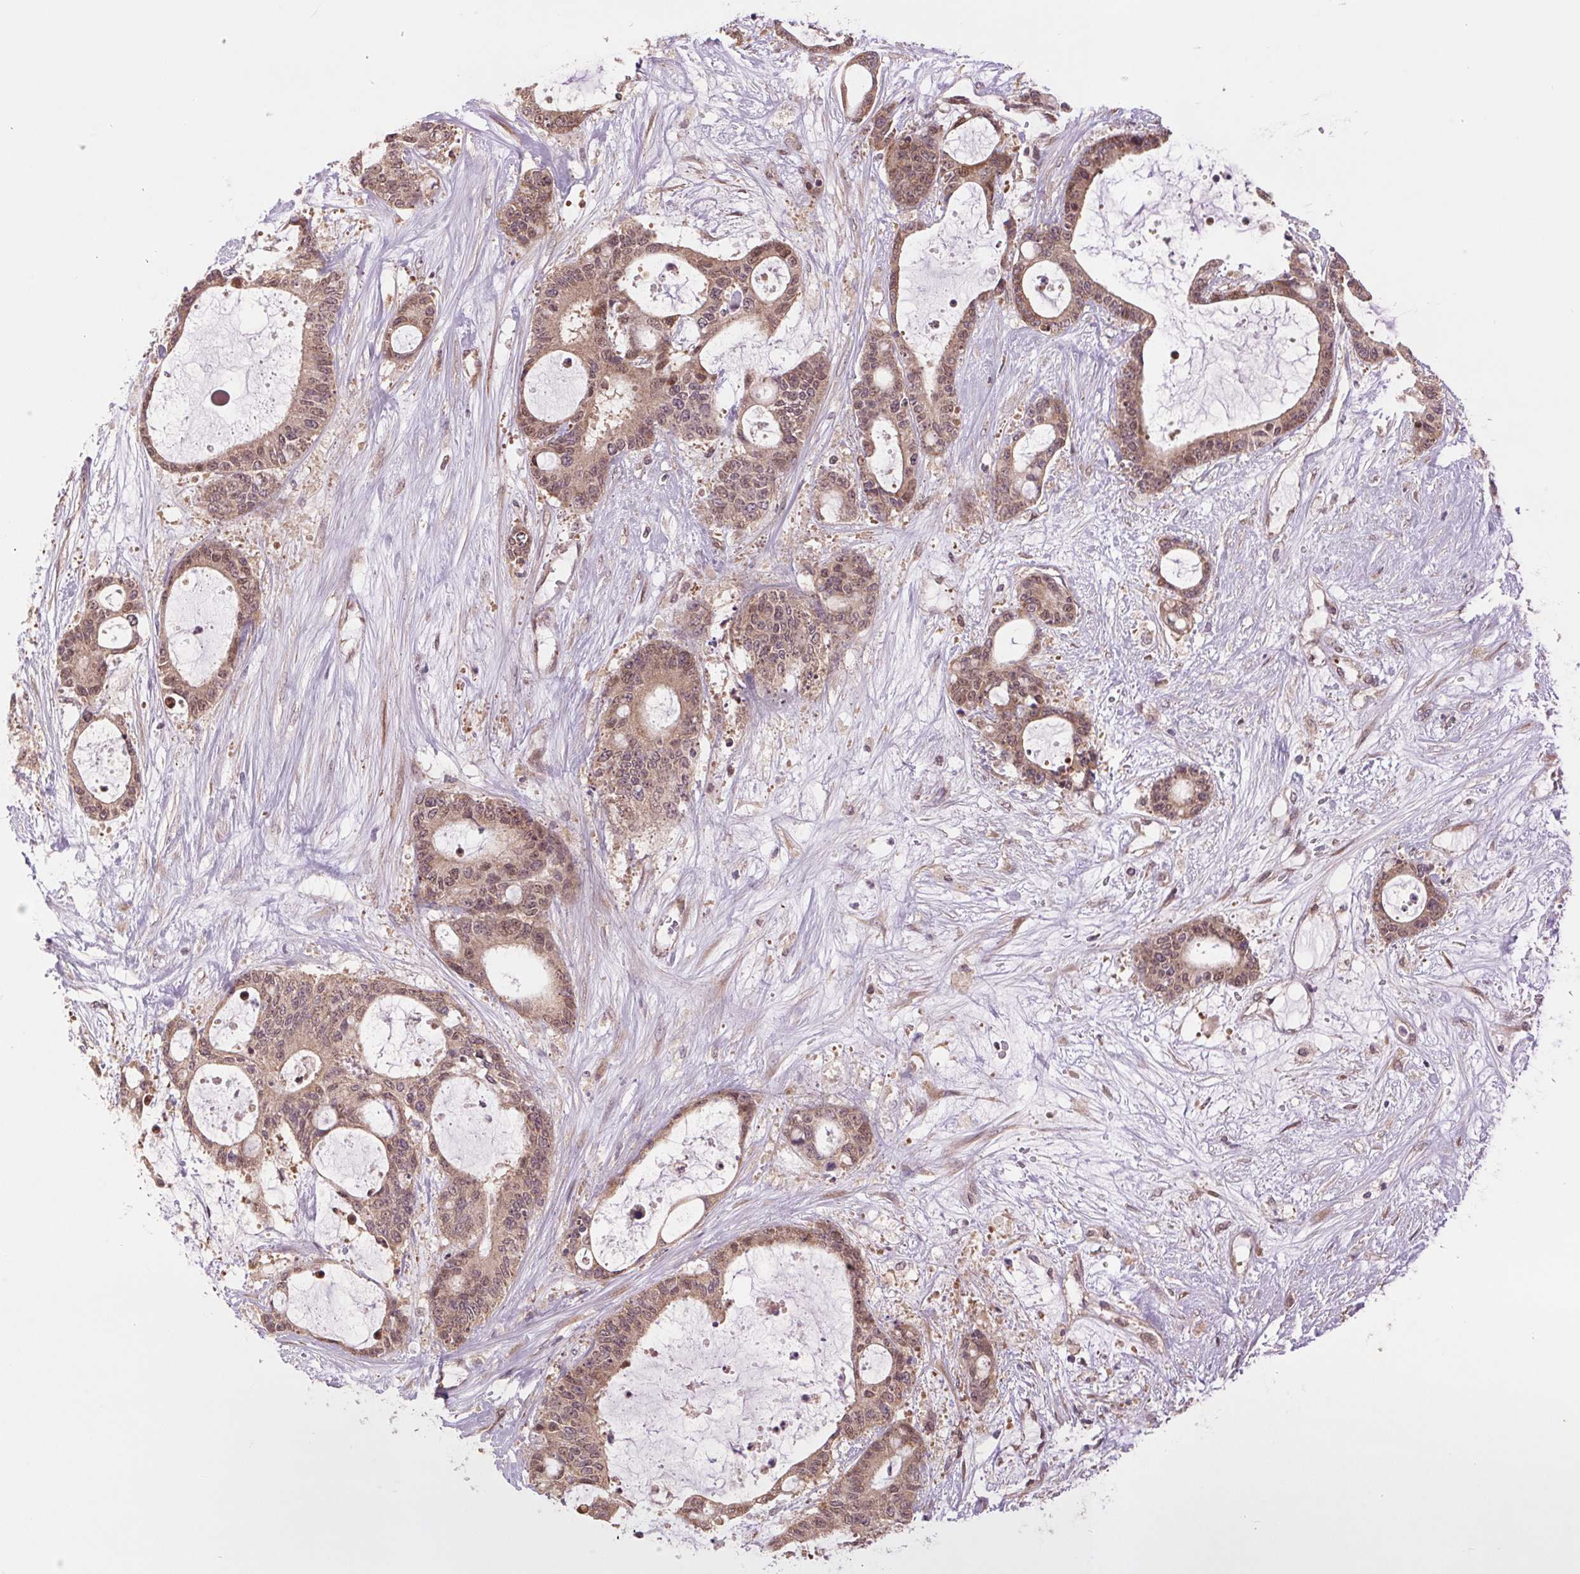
{"staining": {"intensity": "weak", "quantity": ">75%", "location": "cytoplasmic/membranous"}, "tissue": "liver cancer", "cell_type": "Tumor cells", "image_type": "cancer", "snomed": [{"axis": "morphology", "description": "Normal tissue, NOS"}, {"axis": "morphology", "description": "Cholangiocarcinoma"}, {"axis": "topography", "description": "Liver"}, {"axis": "topography", "description": "Peripheral nerve tissue"}], "caption": "High-magnification brightfield microscopy of liver cholangiocarcinoma stained with DAB (3,3'-diaminobenzidine) (brown) and counterstained with hematoxylin (blue). tumor cells exhibit weak cytoplasmic/membranous staining is seen in about>75% of cells.", "gene": "BTF3L4", "patient": {"sex": "female", "age": 73}}